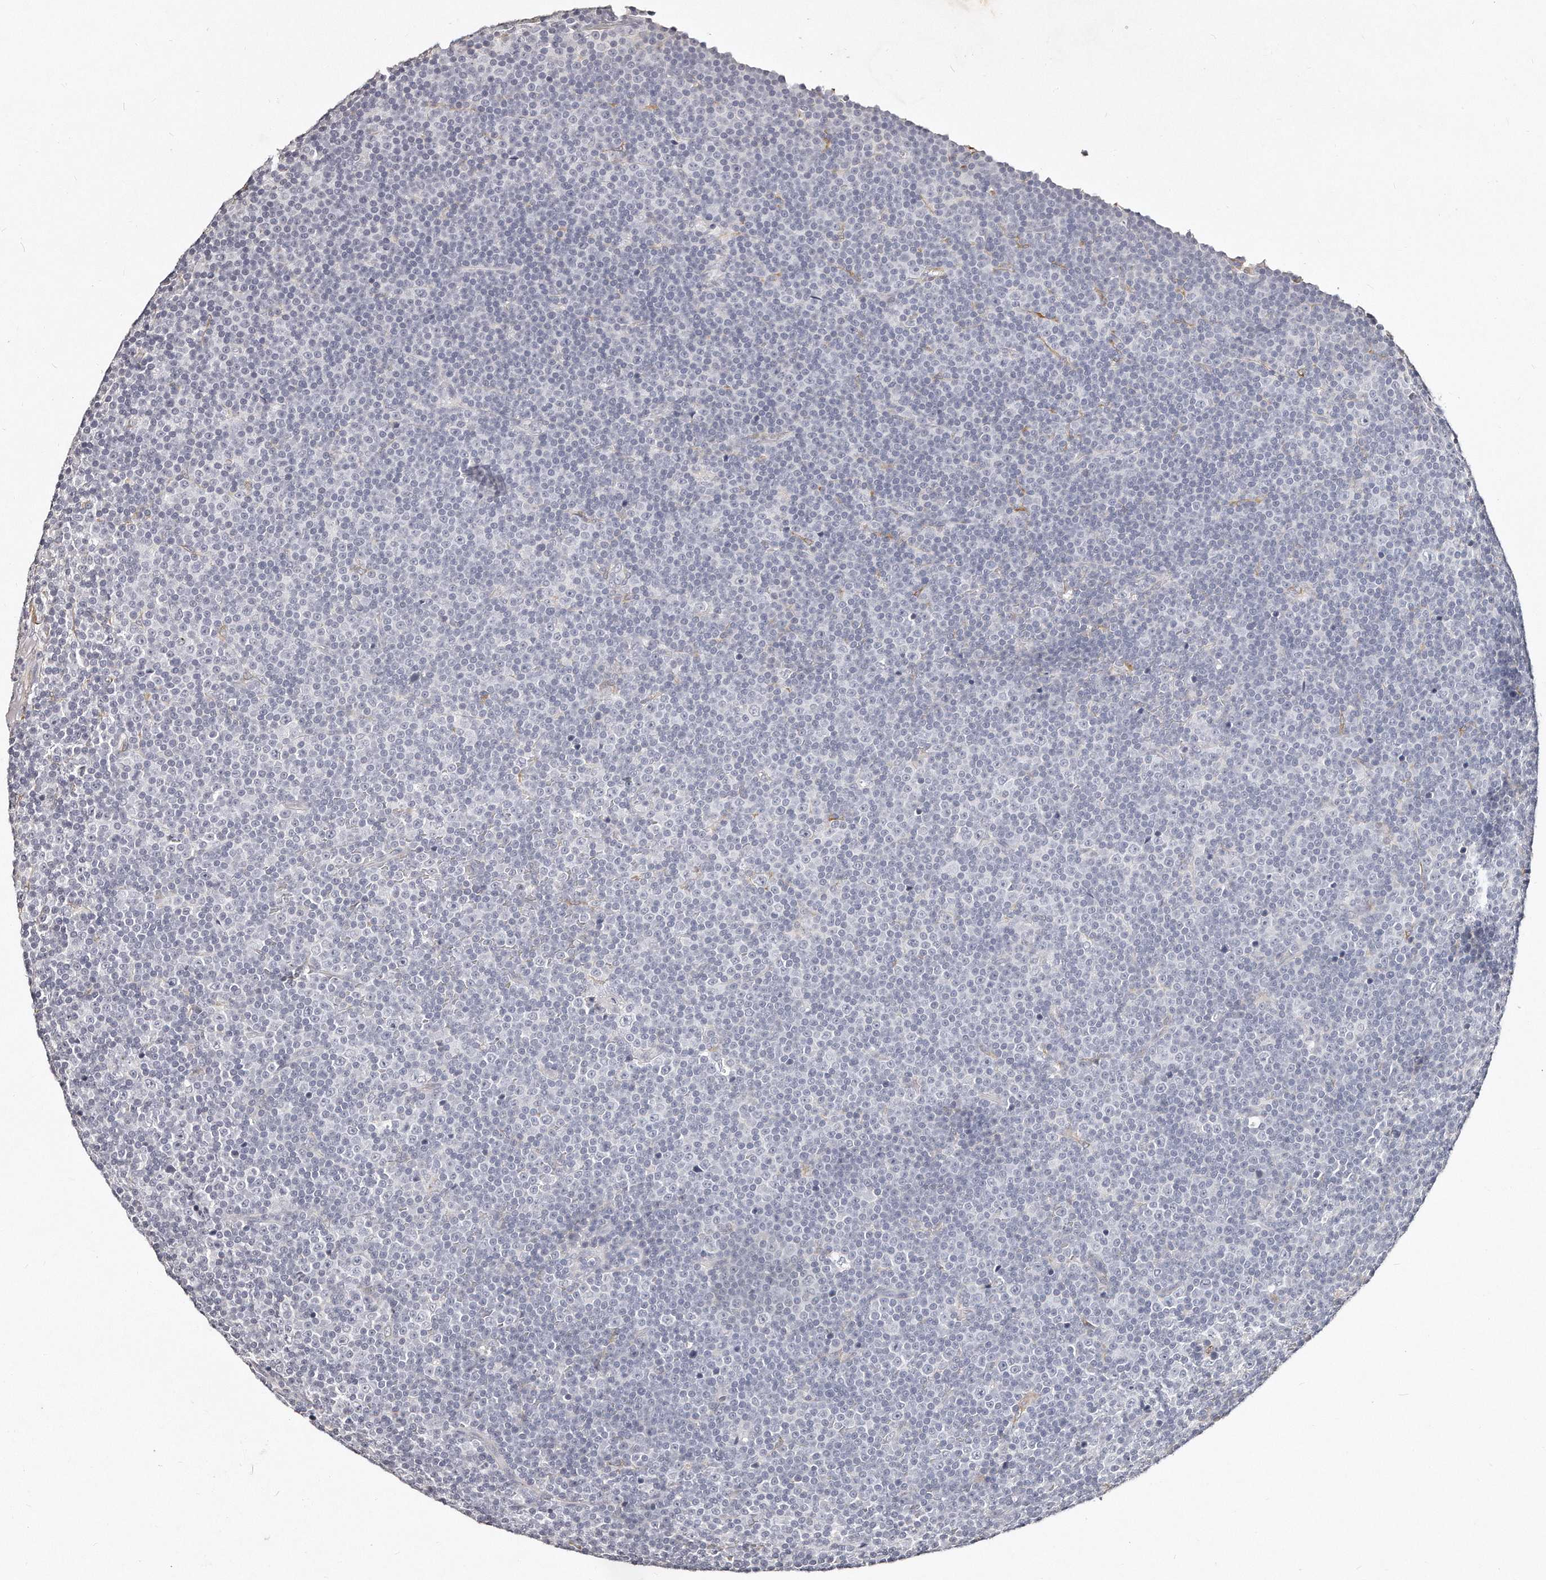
{"staining": {"intensity": "negative", "quantity": "none", "location": "none"}, "tissue": "lymphoma", "cell_type": "Tumor cells", "image_type": "cancer", "snomed": [{"axis": "morphology", "description": "Malignant lymphoma, non-Hodgkin's type, Low grade"}, {"axis": "topography", "description": "Lymph node"}], "caption": "This is an IHC image of human malignant lymphoma, non-Hodgkin's type (low-grade). There is no staining in tumor cells.", "gene": "LMOD1", "patient": {"sex": "female", "age": 67}}